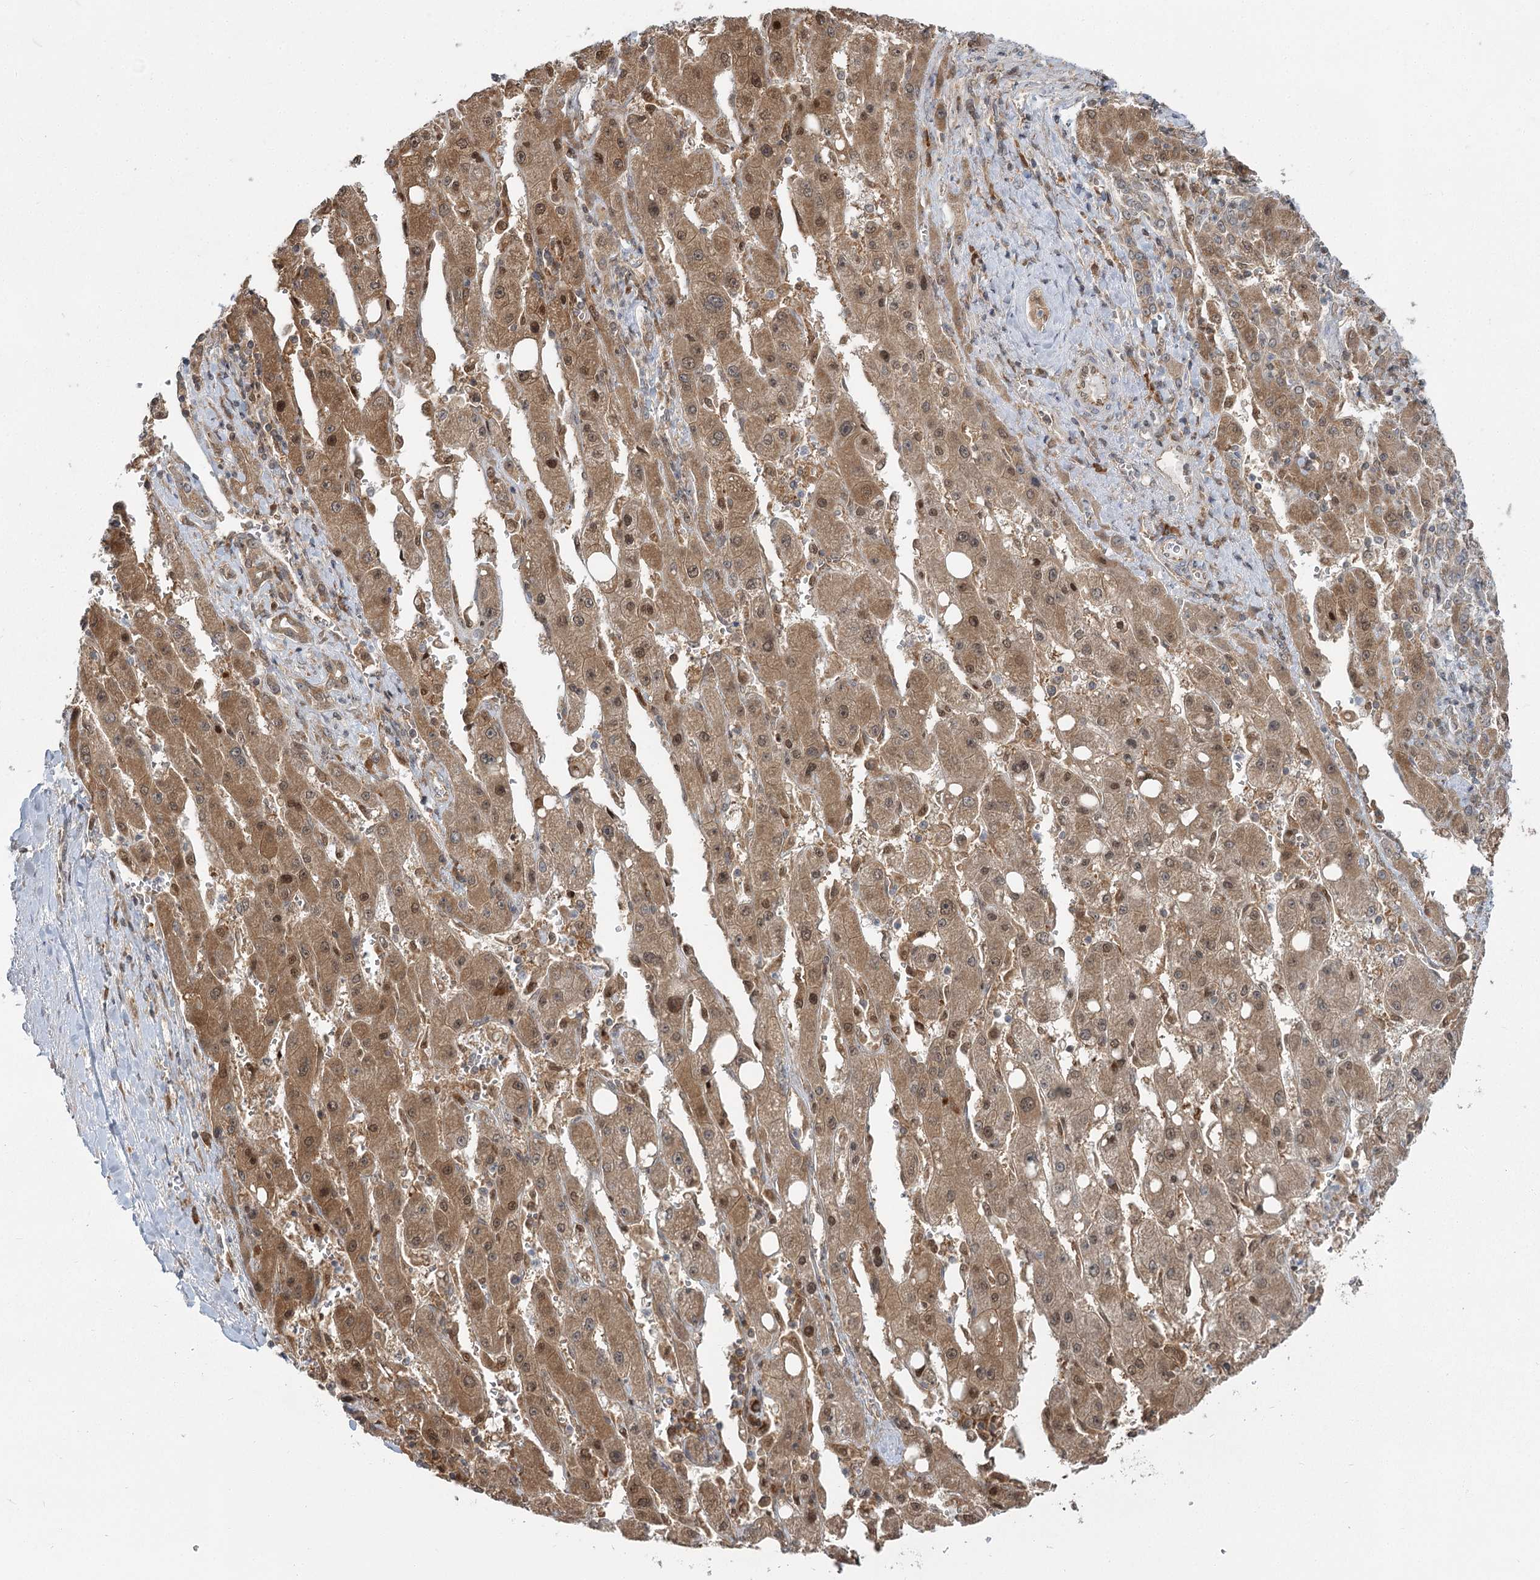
{"staining": {"intensity": "moderate", "quantity": ">75%", "location": "cytoplasmic/membranous,nuclear"}, "tissue": "liver cancer", "cell_type": "Tumor cells", "image_type": "cancer", "snomed": [{"axis": "morphology", "description": "Carcinoma, Hepatocellular, NOS"}, {"axis": "topography", "description": "Liver"}], "caption": "Protein staining of liver cancer tissue displays moderate cytoplasmic/membranous and nuclear positivity in approximately >75% of tumor cells. Using DAB (3,3'-diaminobenzidine) (brown) and hematoxylin (blue) stains, captured at high magnification using brightfield microscopy.", "gene": "THNSL1", "patient": {"sex": "female", "age": 73}}